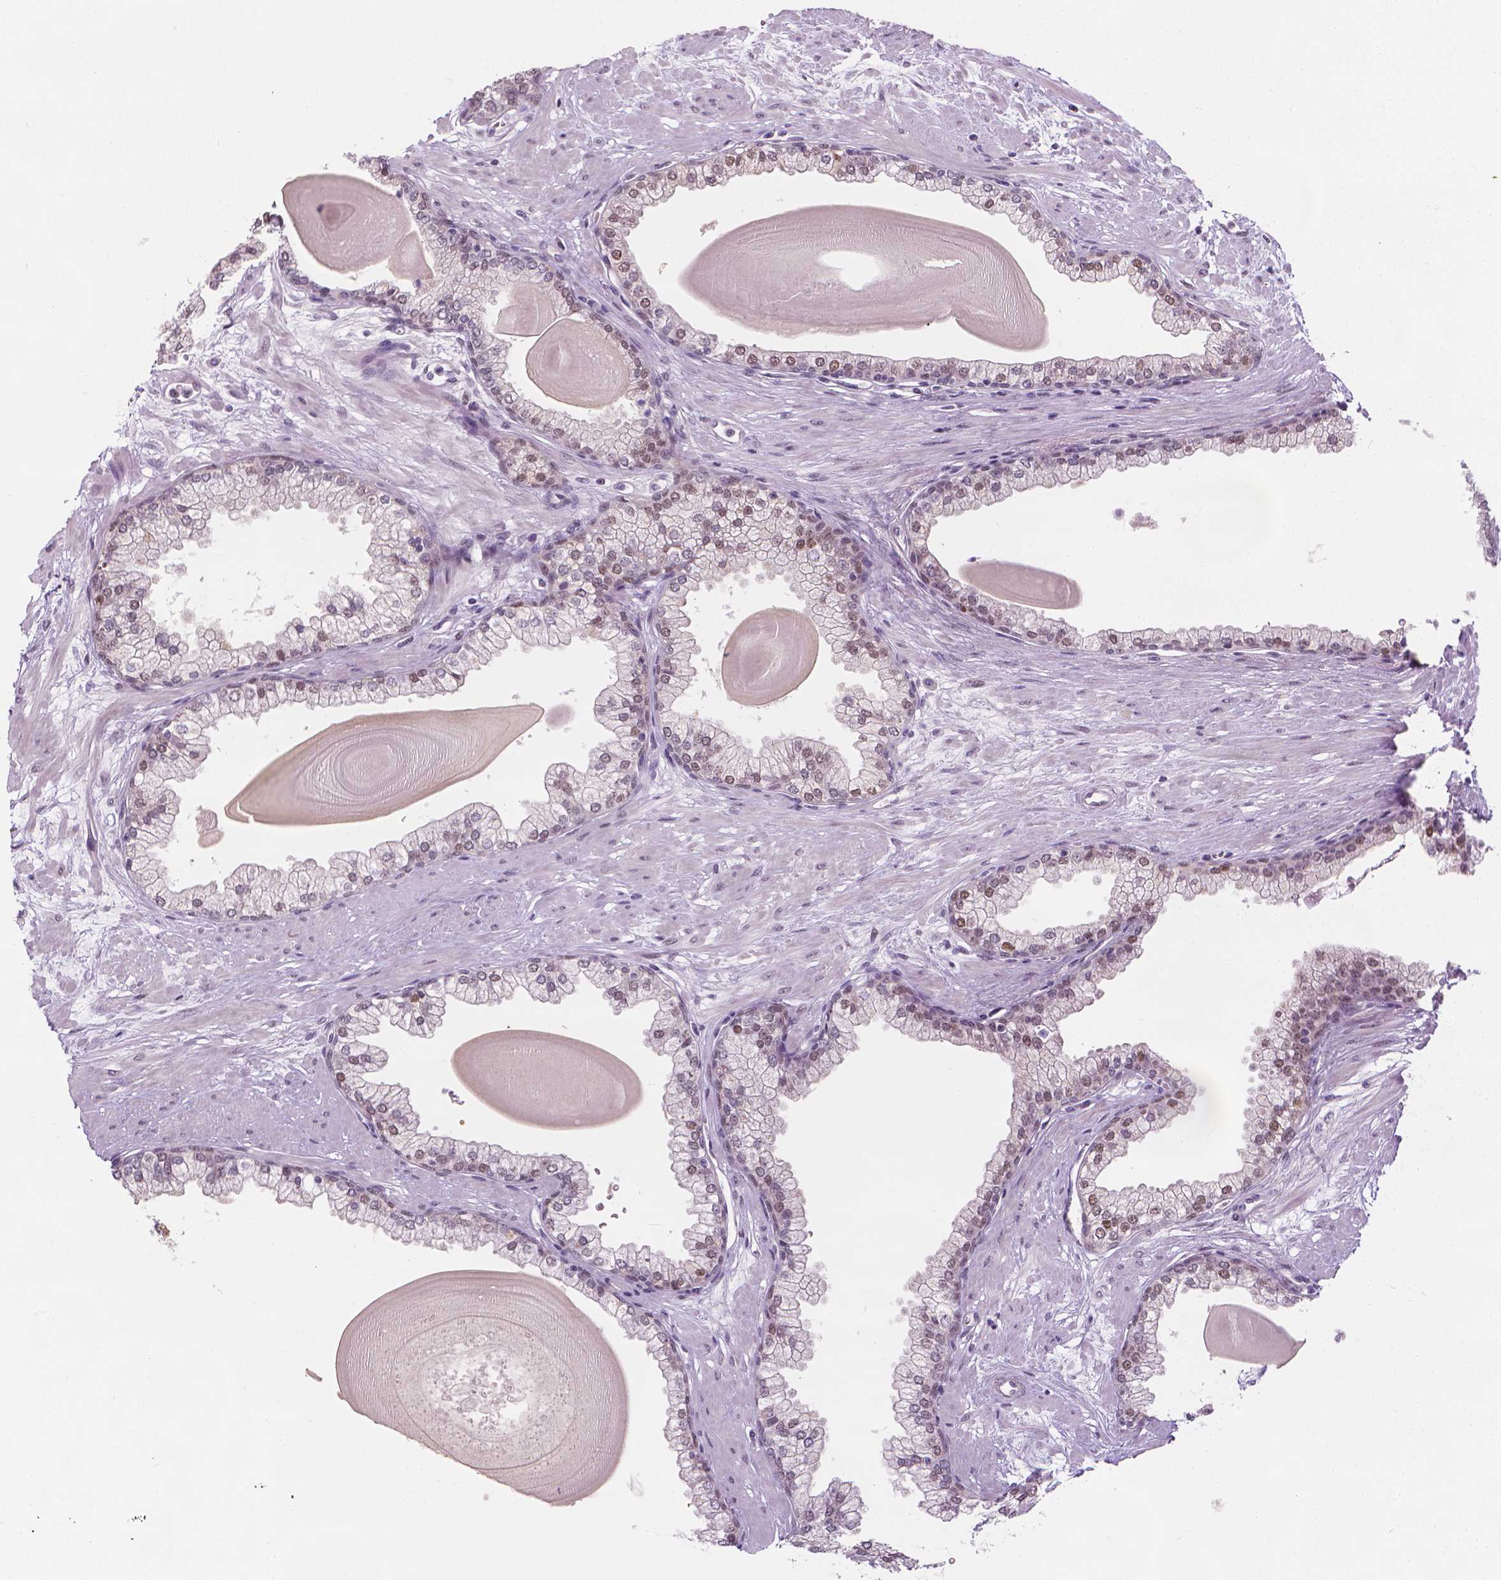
{"staining": {"intensity": "weak", "quantity": "25%-75%", "location": "nuclear"}, "tissue": "prostate", "cell_type": "Glandular cells", "image_type": "normal", "snomed": [{"axis": "morphology", "description": "Normal tissue, NOS"}, {"axis": "topography", "description": "Prostate"}, {"axis": "topography", "description": "Peripheral nerve tissue"}], "caption": "Benign prostate was stained to show a protein in brown. There is low levels of weak nuclear expression in about 25%-75% of glandular cells.", "gene": "CDKN1C", "patient": {"sex": "male", "age": 61}}